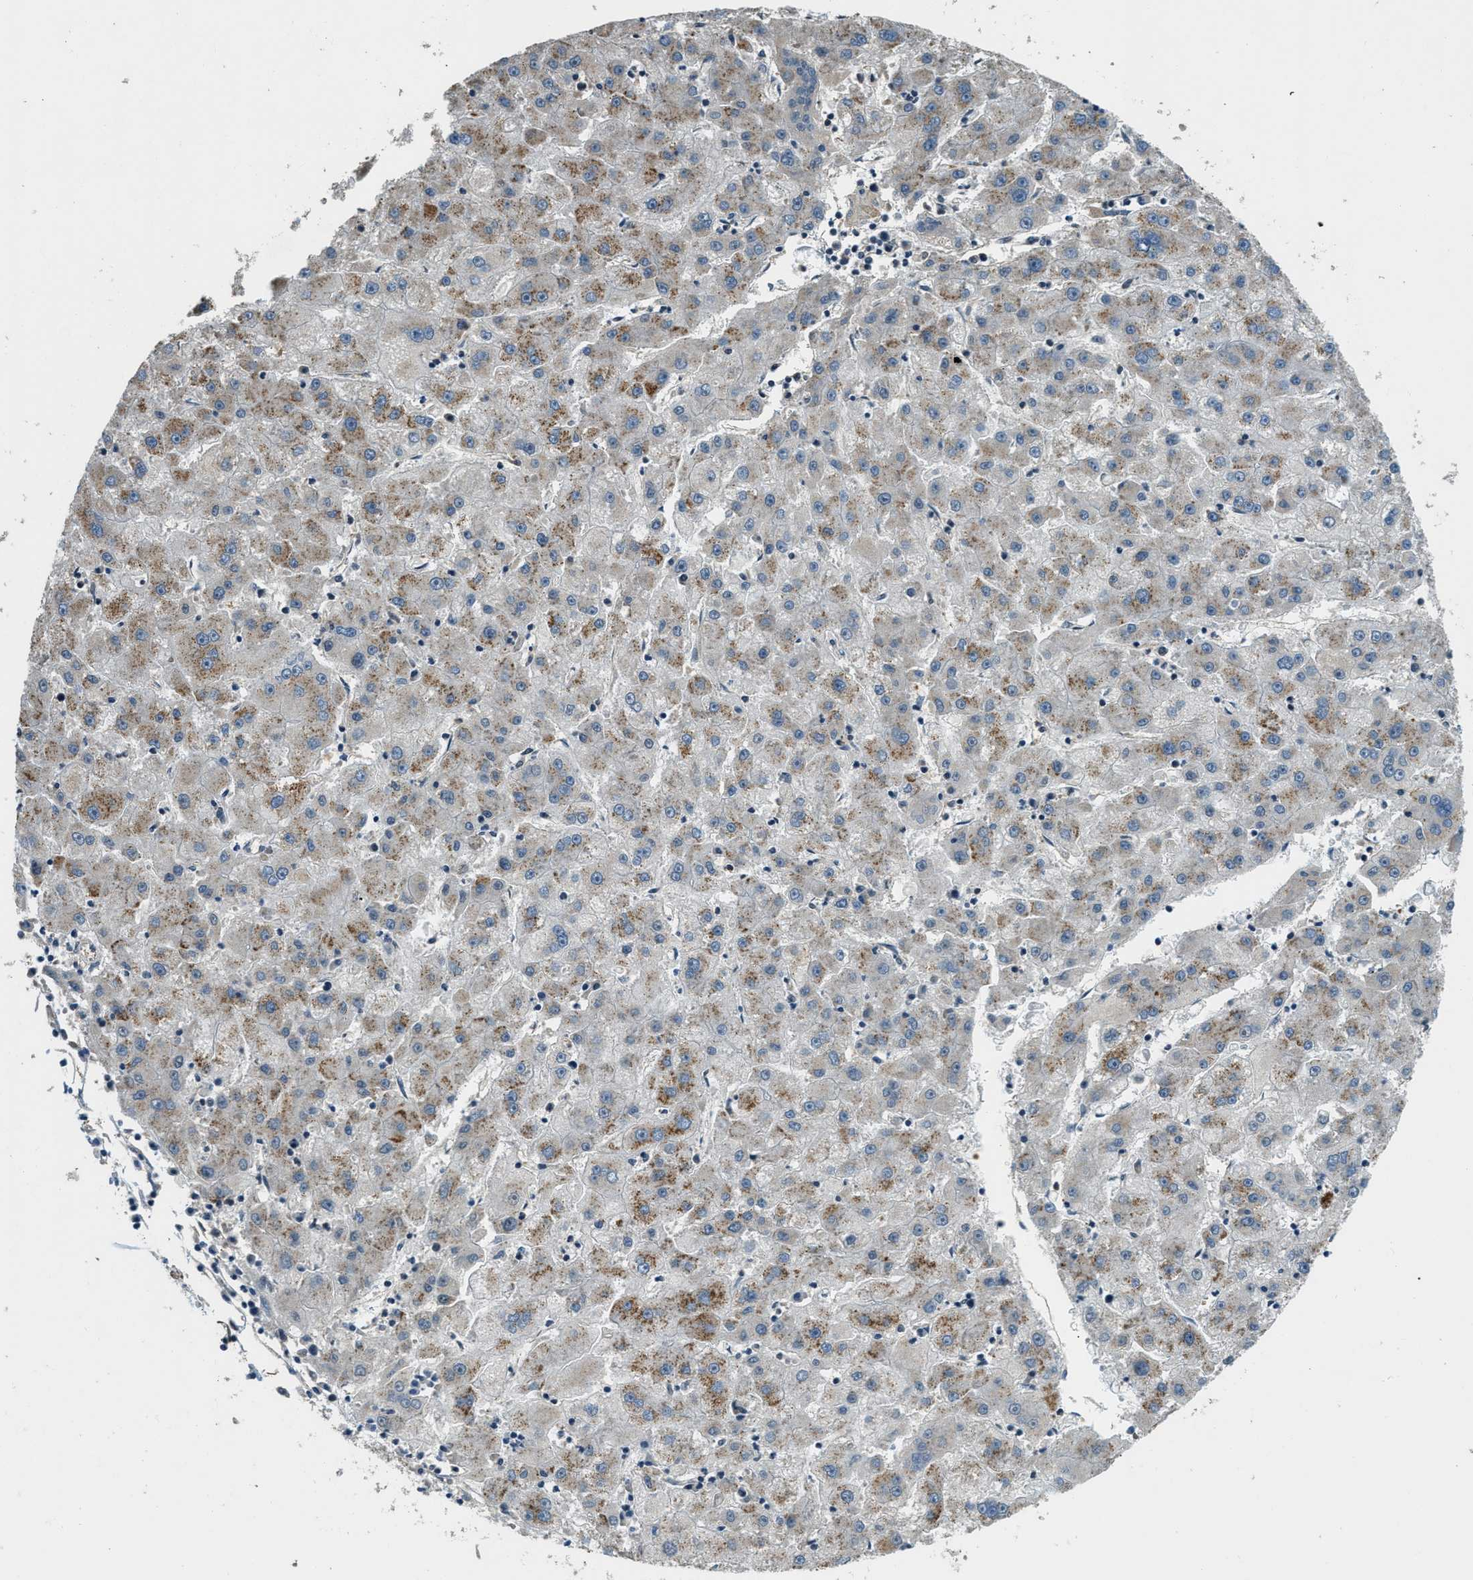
{"staining": {"intensity": "moderate", "quantity": ">75%", "location": "cytoplasmic/membranous"}, "tissue": "liver cancer", "cell_type": "Tumor cells", "image_type": "cancer", "snomed": [{"axis": "morphology", "description": "Carcinoma, Hepatocellular, NOS"}, {"axis": "topography", "description": "Liver"}], "caption": "Immunohistochemical staining of human liver cancer (hepatocellular carcinoma) reveals medium levels of moderate cytoplasmic/membranous protein staining in about >75% of tumor cells.", "gene": "MED21", "patient": {"sex": "male", "age": 72}}